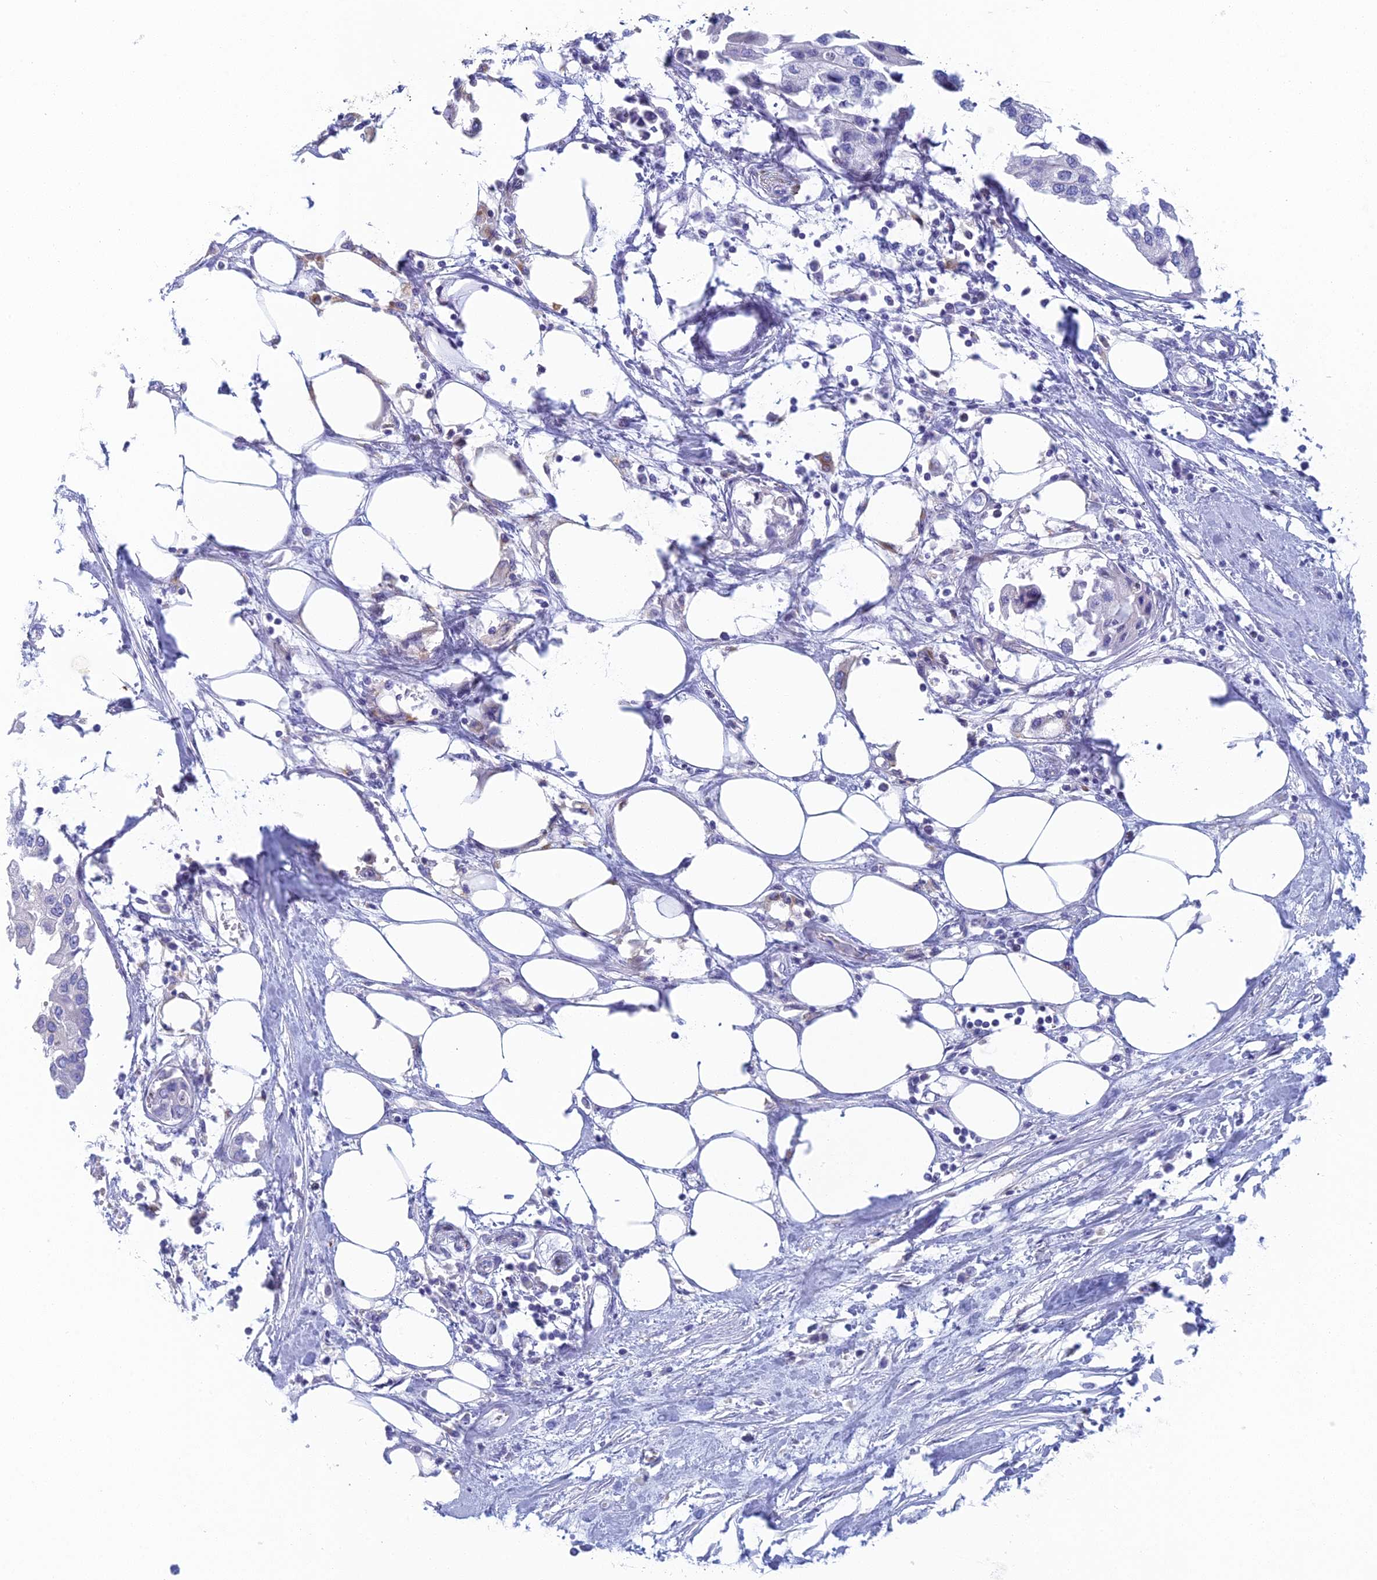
{"staining": {"intensity": "negative", "quantity": "none", "location": "none"}, "tissue": "urothelial cancer", "cell_type": "Tumor cells", "image_type": "cancer", "snomed": [{"axis": "morphology", "description": "Urothelial carcinoma, High grade"}, {"axis": "topography", "description": "Urinary bladder"}], "caption": "Tumor cells show no significant expression in urothelial cancer. (Stains: DAB (3,3'-diaminobenzidine) IHC with hematoxylin counter stain, Microscopy: brightfield microscopy at high magnification).", "gene": "FERD3L", "patient": {"sex": "male", "age": 64}}